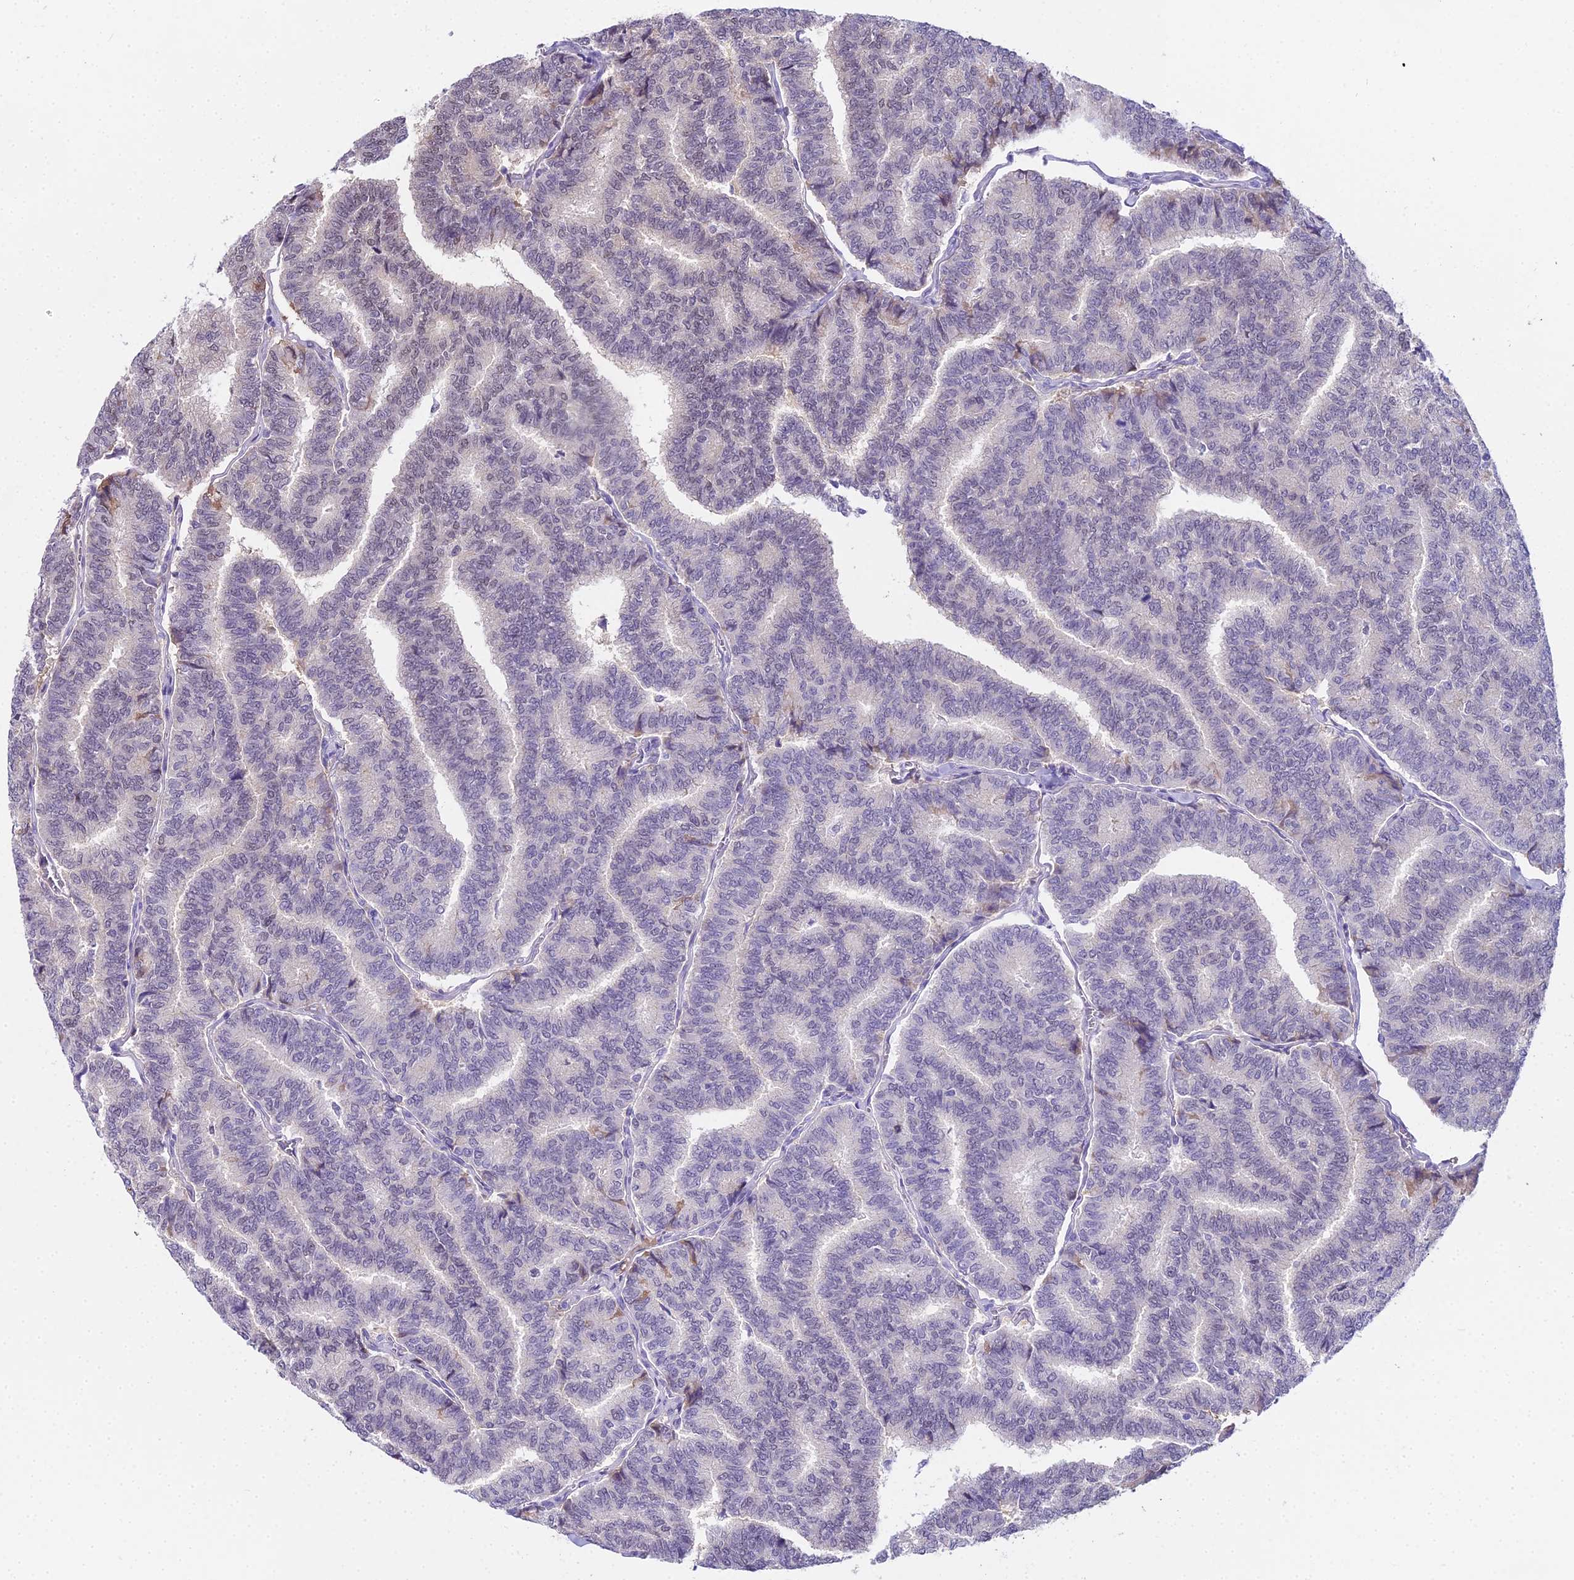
{"staining": {"intensity": "weak", "quantity": "<25%", "location": "nuclear"}, "tissue": "thyroid cancer", "cell_type": "Tumor cells", "image_type": "cancer", "snomed": [{"axis": "morphology", "description": "Papillary adenocarcinoma, NOS"}, {"axis": "topography", "description": "Thyroid gland"}], "caption": "This is a histopathology image of immunohistochemistry staining of thyroid papillary adenocarcinoma, which shows no staining in tumor cells.", "gene": "MAT2A", "patient": {"sex": "female", "age": 35}}